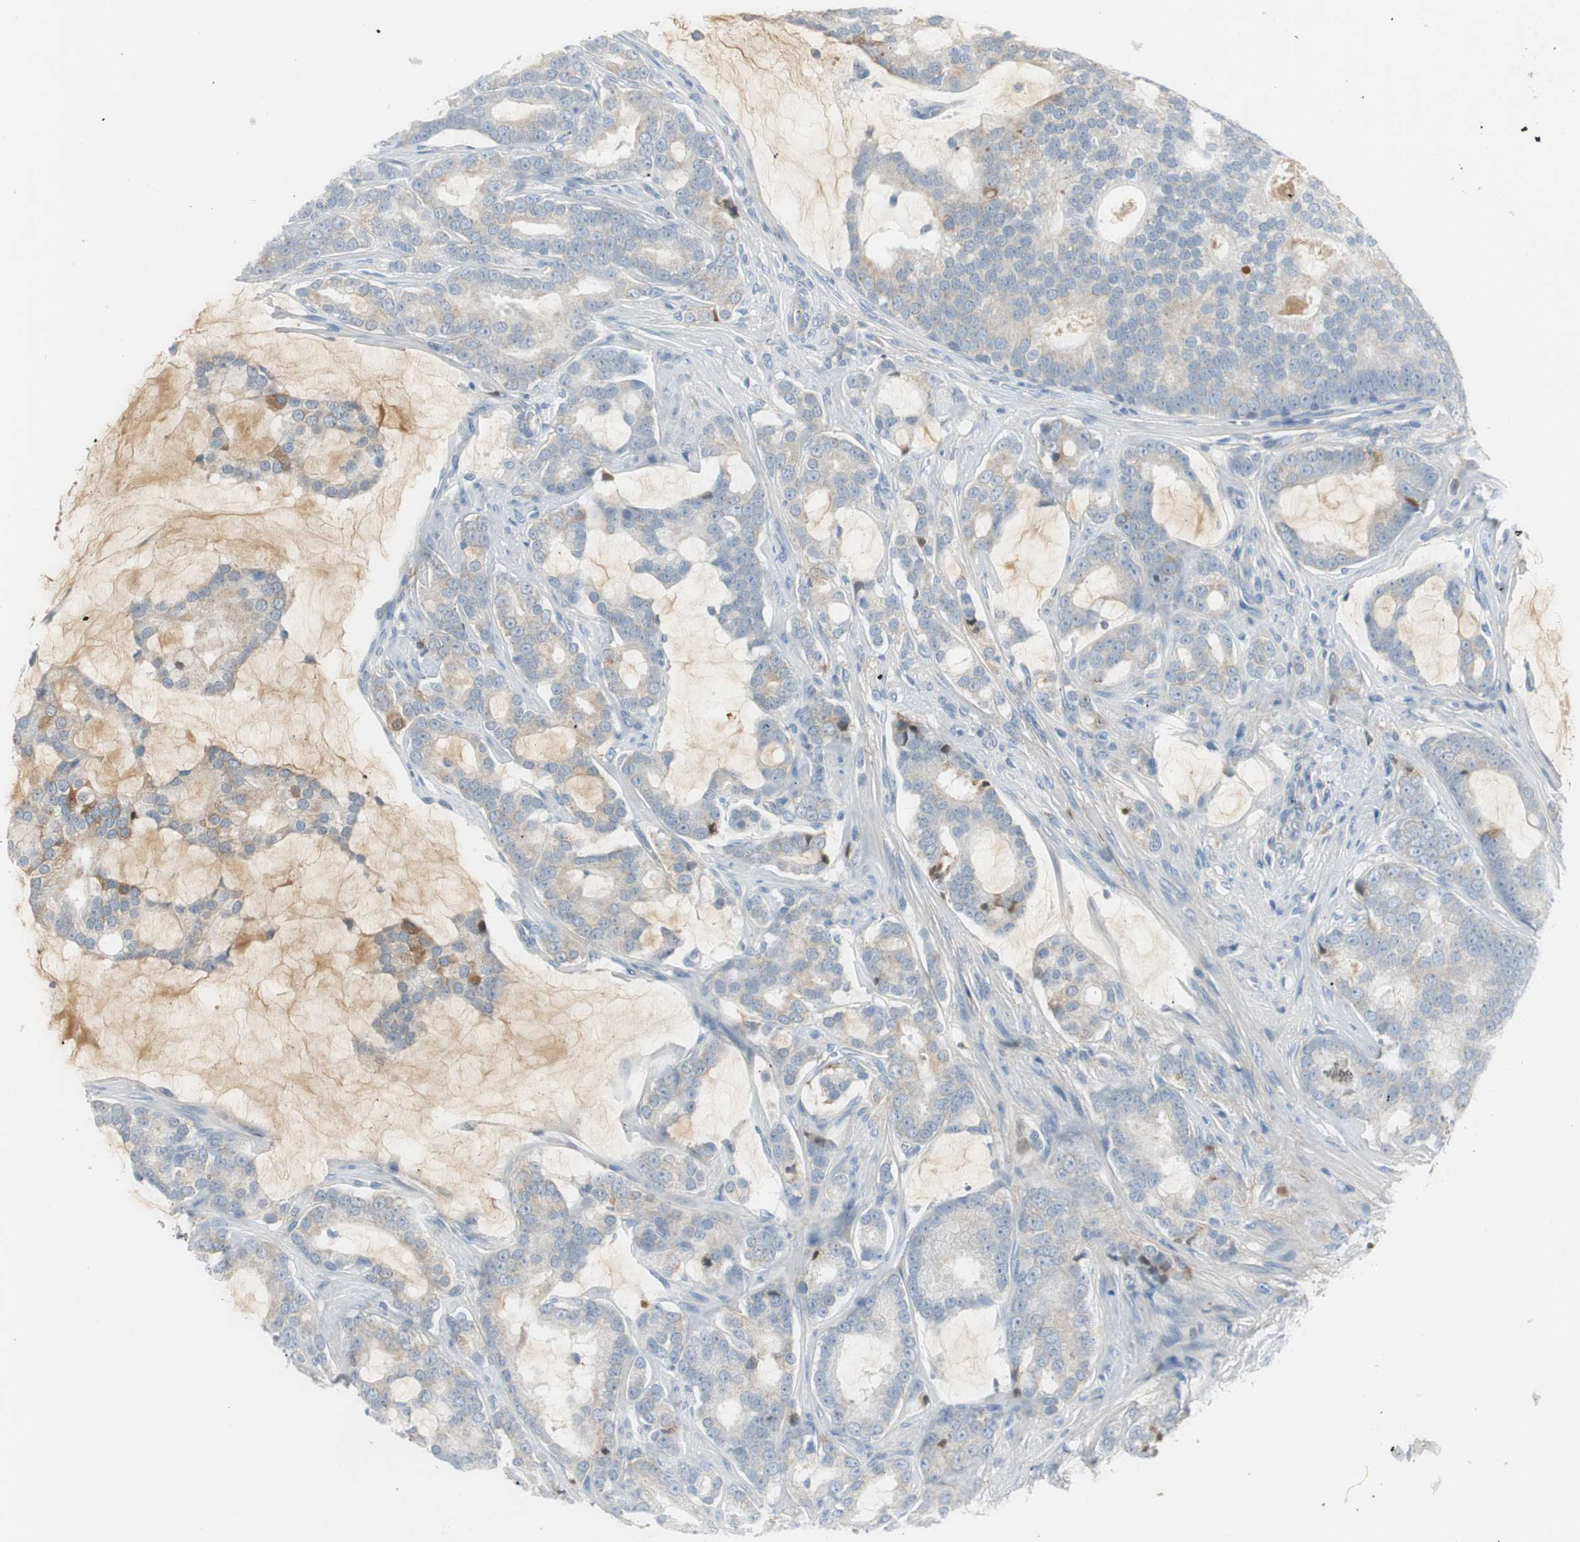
{"staining": {"intensity": "moderate", "quantity": "<25%", "location": "cytoplasmic/membranous"}, "tissue": "prostate cancer", "cell_type": "Tumor cells", "image_type": "cancer", "snomed": [{"axis": "morphology", "description": "Adenocarcinoma, Low grade"}, {"axis": "topography", "description": "Prostate"}], "caption": "Immunohistochemical staining of human adenocarcinoma (low-grade) (prostate) shows low levels of moderate cytoplasmic/membranous positivity in approximately <25% of tumor cells.", "gene": "SERPINF1", "patient": {"sex": "male", "age": 58}}